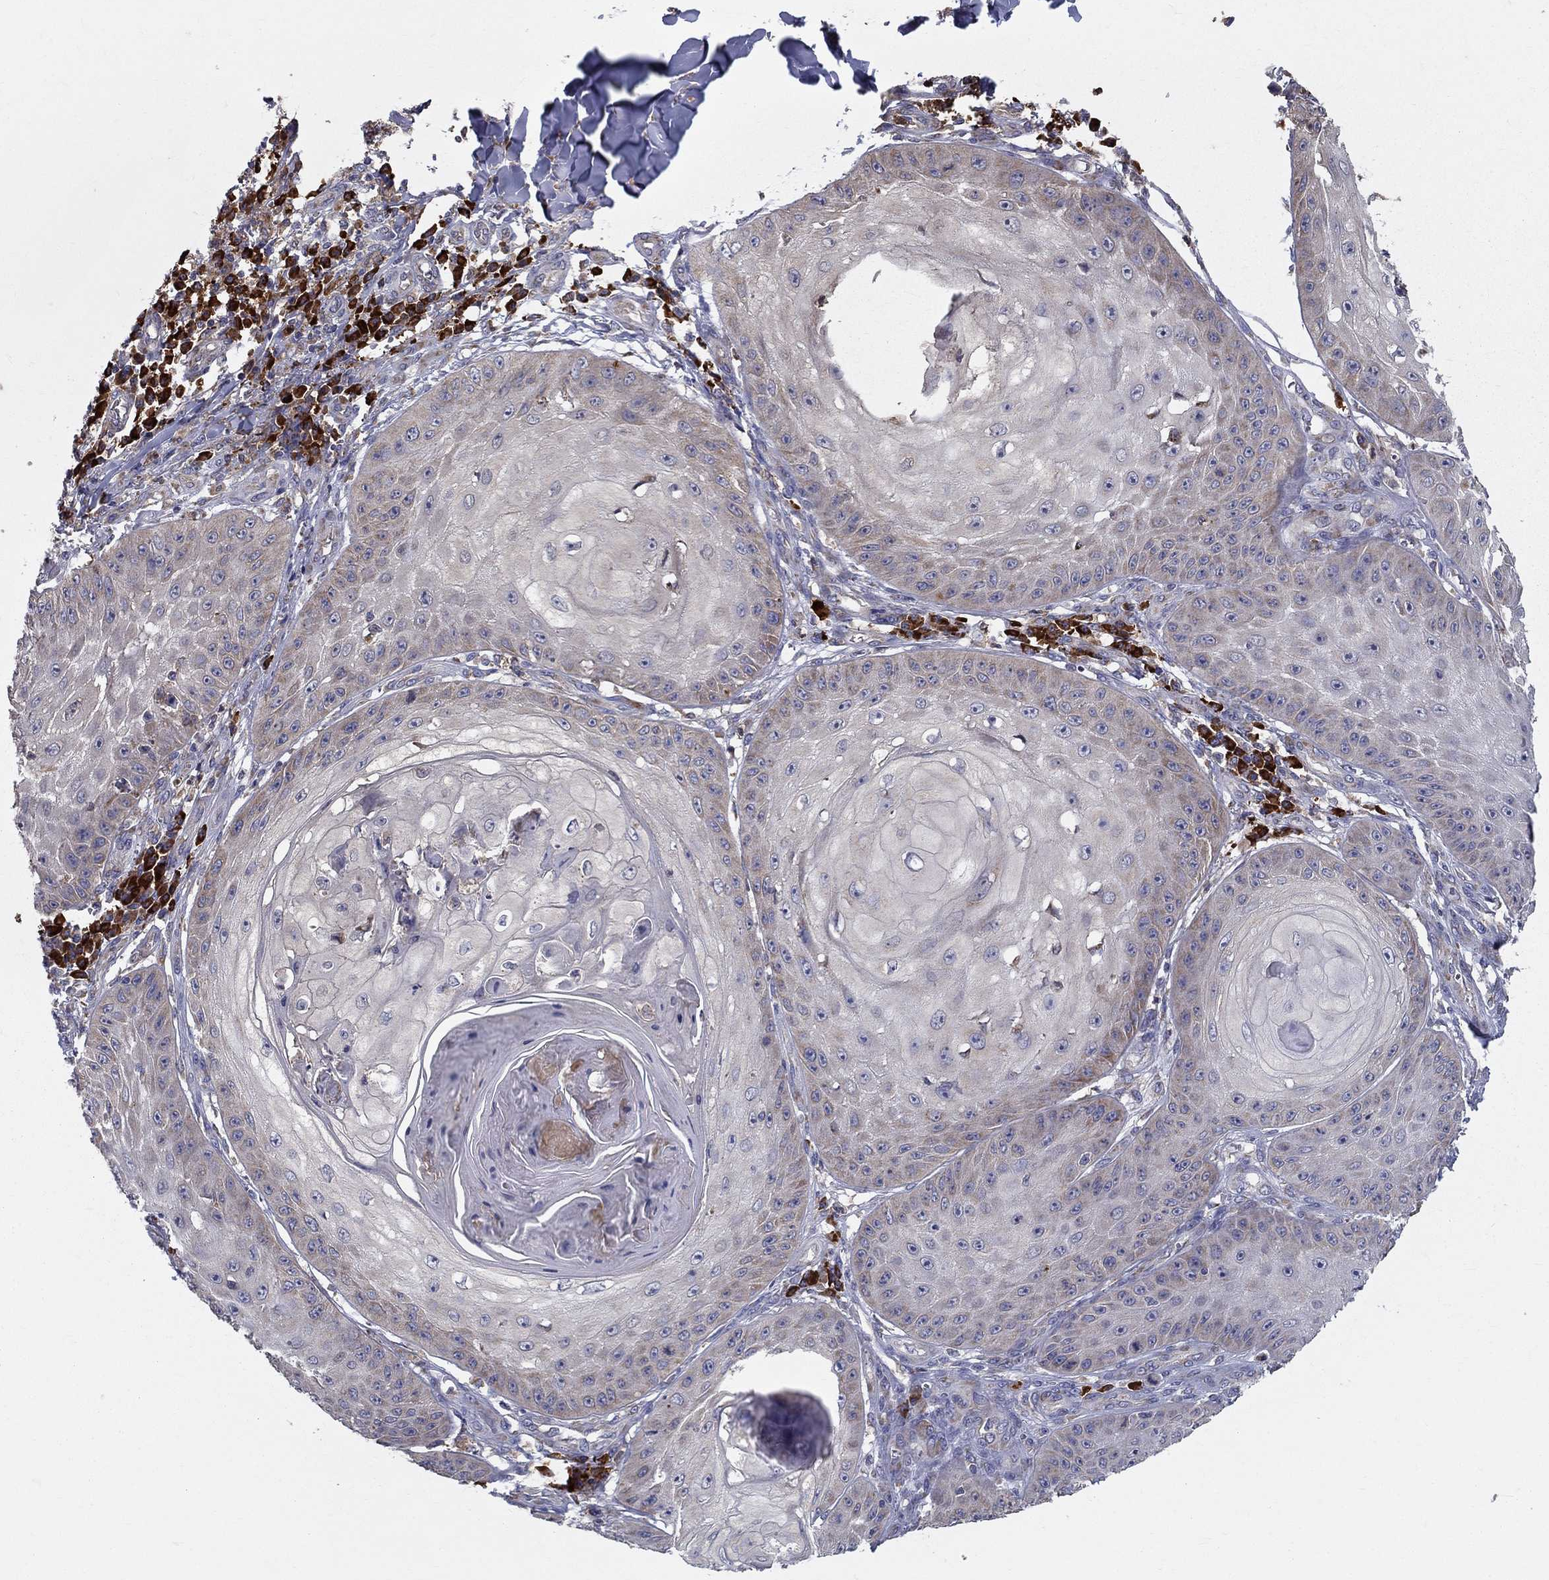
{"staining": {"intensity": "negative", "quantity": "none", "location": "none"}, "tissue": "skin cancer", "cell_type": "Tumor cells", "image_type": "cancer", "snomed": [{"axis": "morphology", "description": "Squamous cell carcinoma, NOS"}, {"axis": "topography", "description": "Skin"}], "caption": "An image of human skin cancer (squamous cell carcinoma) is negative for staining in tumor cells.", "gene": "PRDX4", "patient": {"sex": "male", "age": 70}}